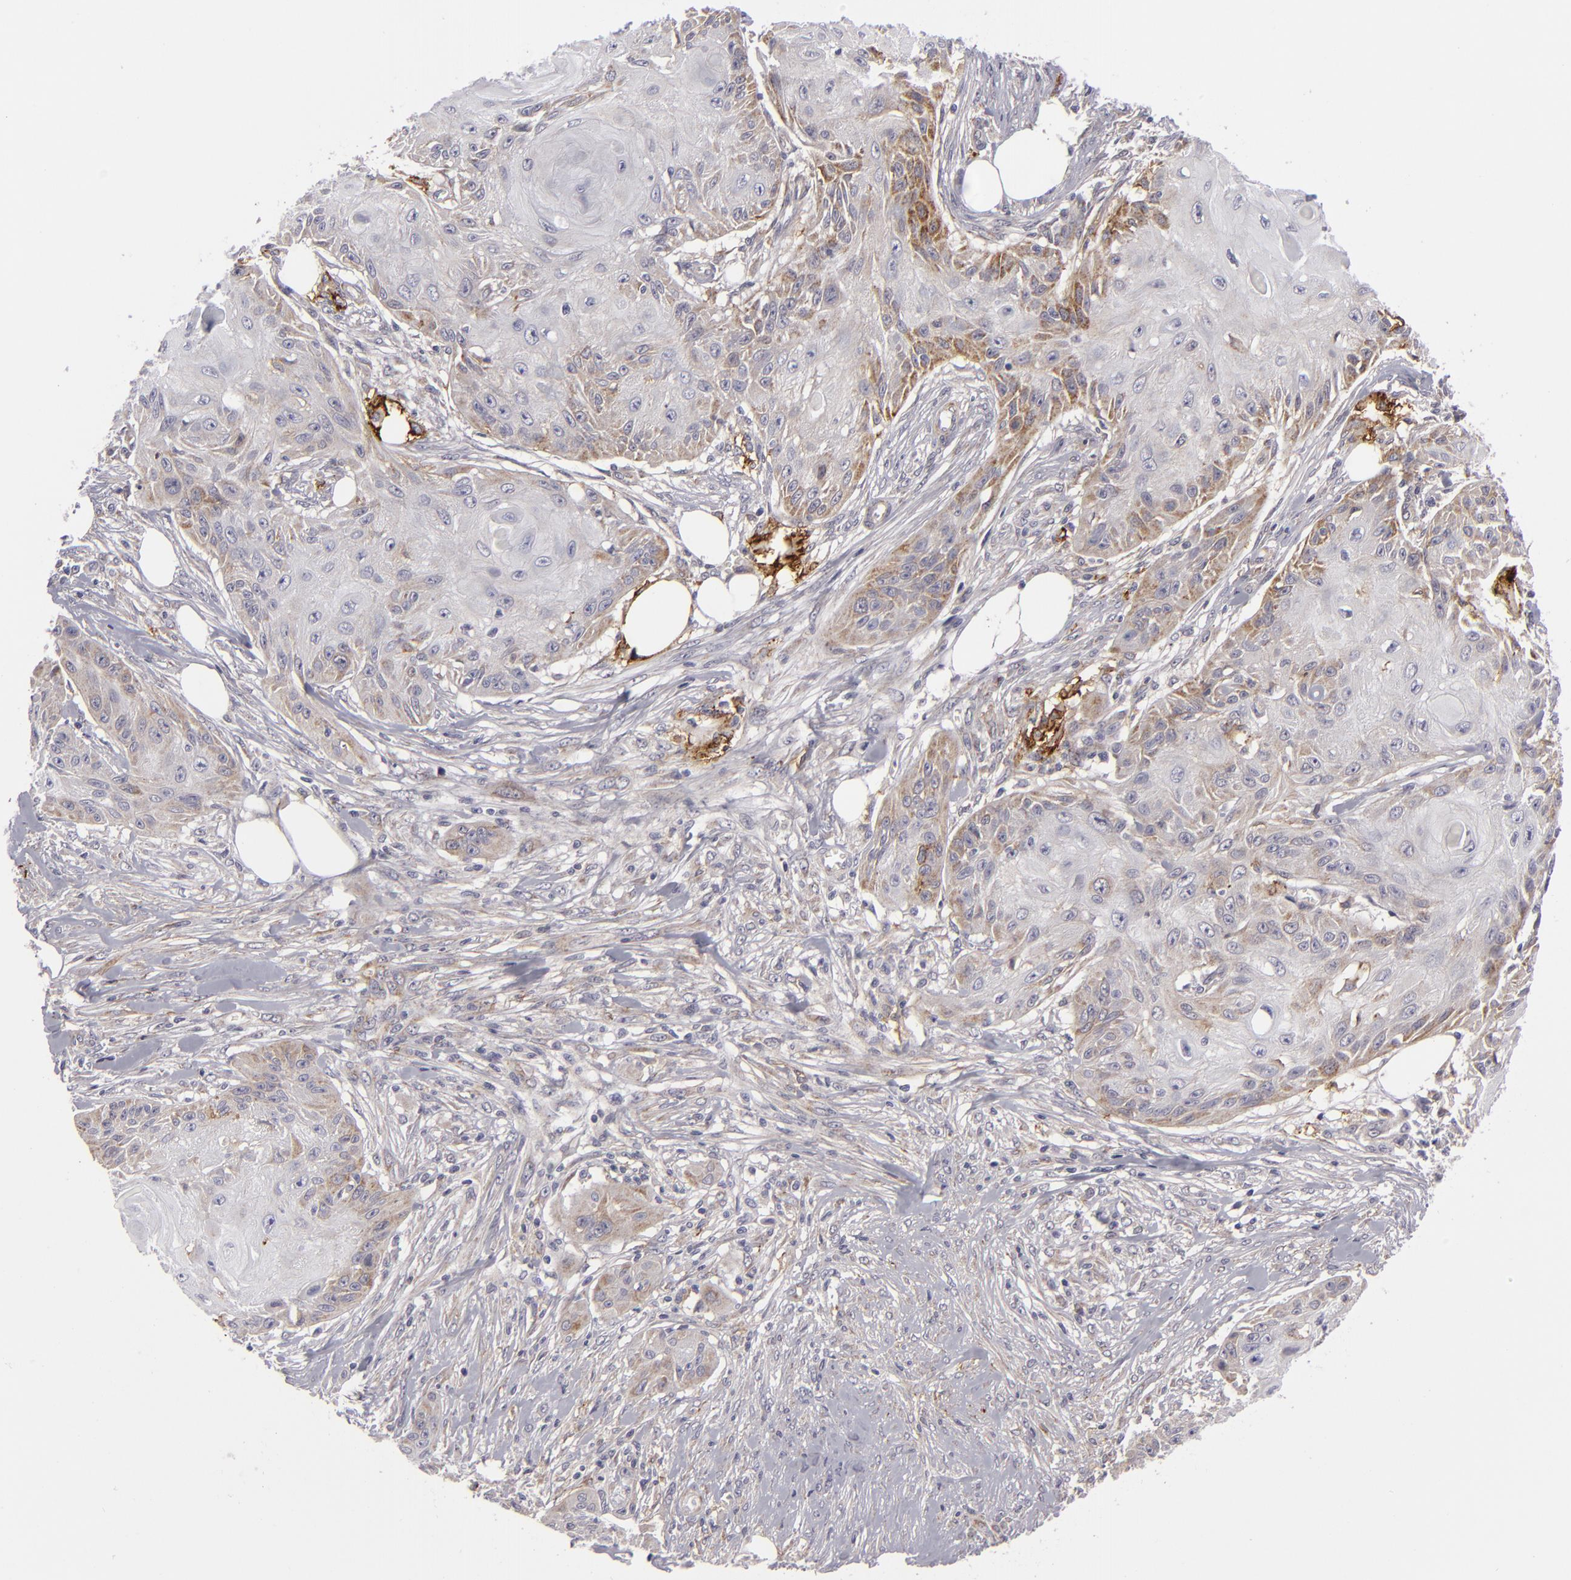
{"staining": {"intensity": "moderate", "quantity": "<25%", "location": "cytoplasmic/membranous"}, "tissue": "skin cancer", "cell_type": "Tumor cells", "image_type": "cancer", "snomed": [{"axis": "morphology", "description": "Squamous cell carcinoma, NOS"}, {"axis": "topography", "description": "Skin"}], "caption": "Protein expression analysis of human squamous cell carcinoma (skin) reveals moderate cytoplasmic/membranous staining in about <25% of tumor cells.", "gene": "ALCAM", "patient": {"sex": "female", "age": 88}}